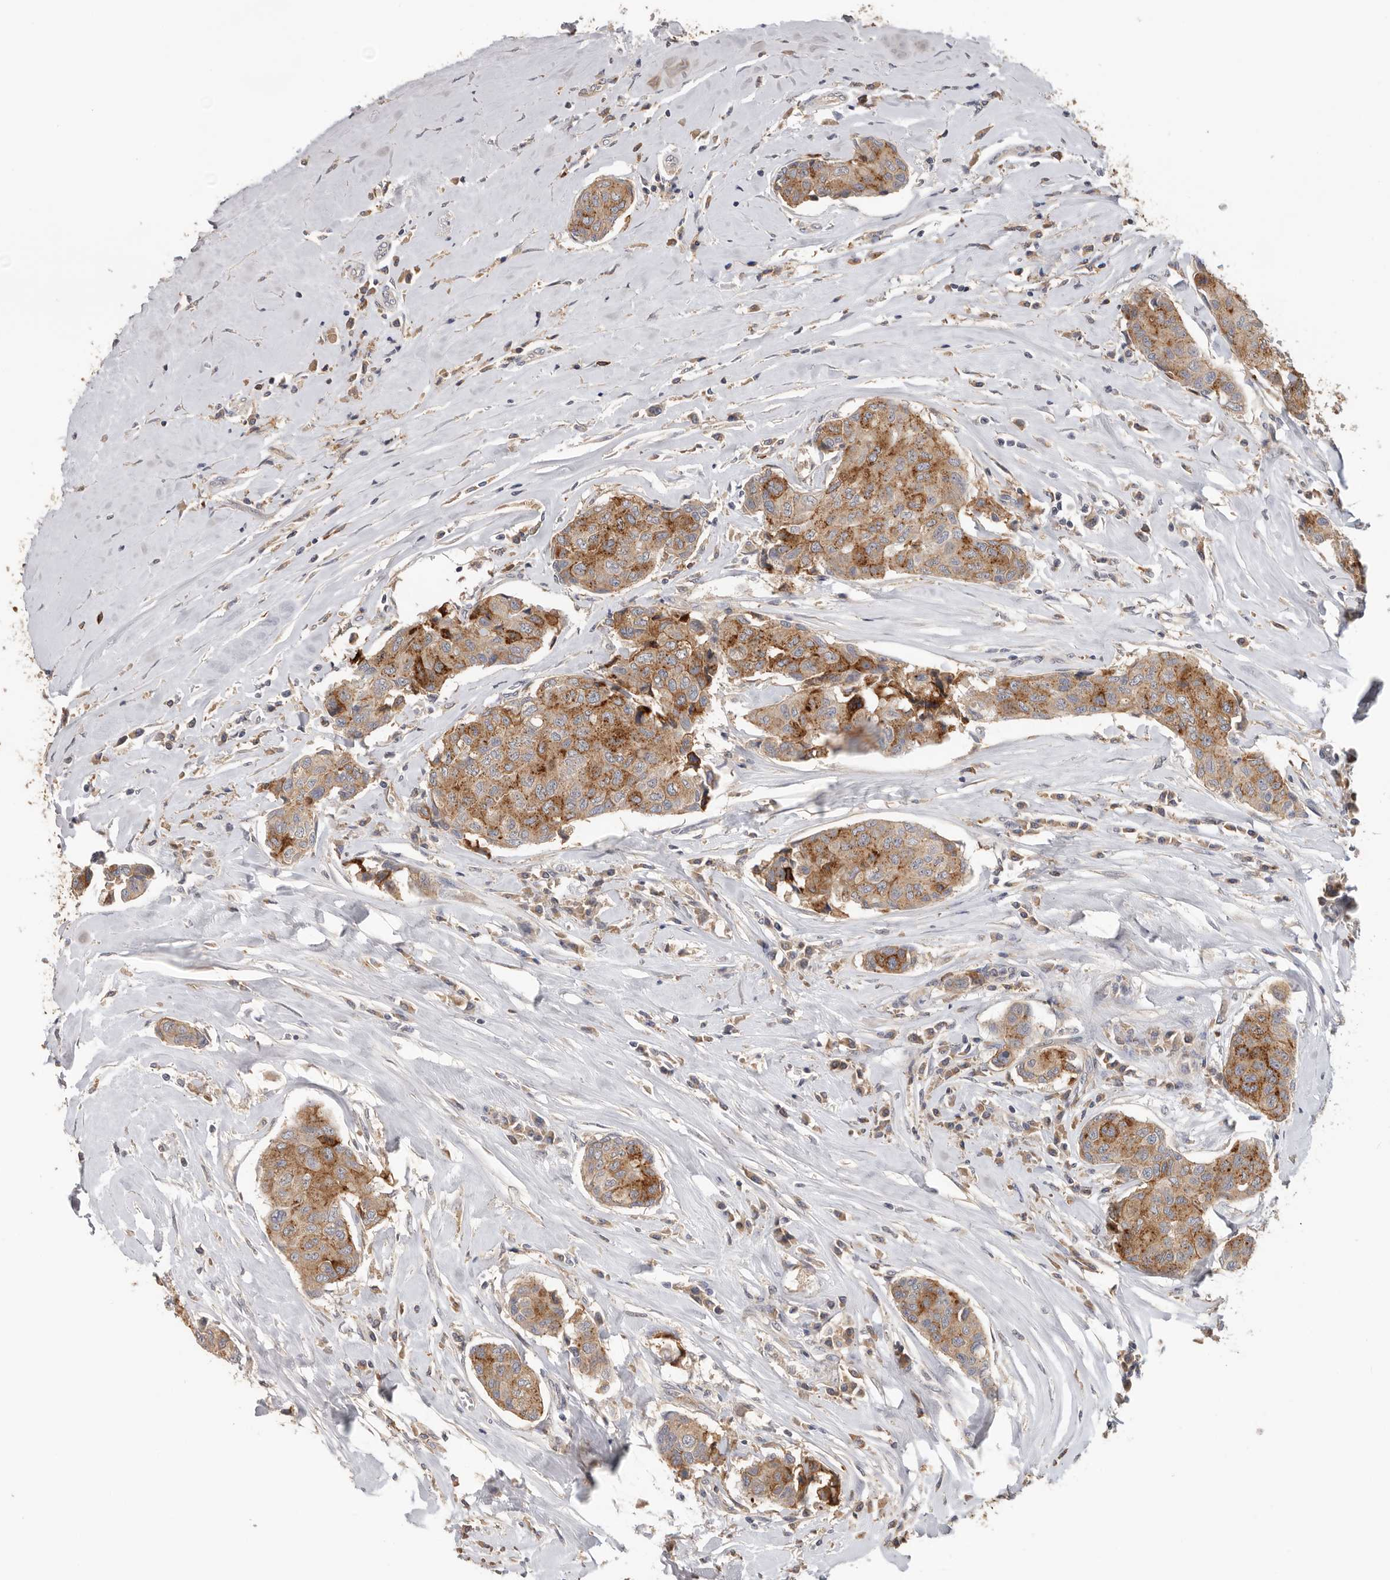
{"staining": {"intensity": "moderate", "quantity": ">75%", "location": "cytoplasmic/membranous"}, "tissue": "breast cancer", "cell_type": "Tumor cells", "image_type": "cancer", "snomed": [{"axis": "morphology", "description": "Duct carcinoma"}, {"axis": "topography", "description": "Breast"}], "caption": "High-magnification brightfield microscopy of breast cancer stained with DAB (brown) and counterstained with hematoxylin (blue). tumor cells exhibit moderate cytoplasmic/membranous staining is present in about>75% of cells.", "gene": "TFRC", "patient": {"sex": "female", "age": 80}}